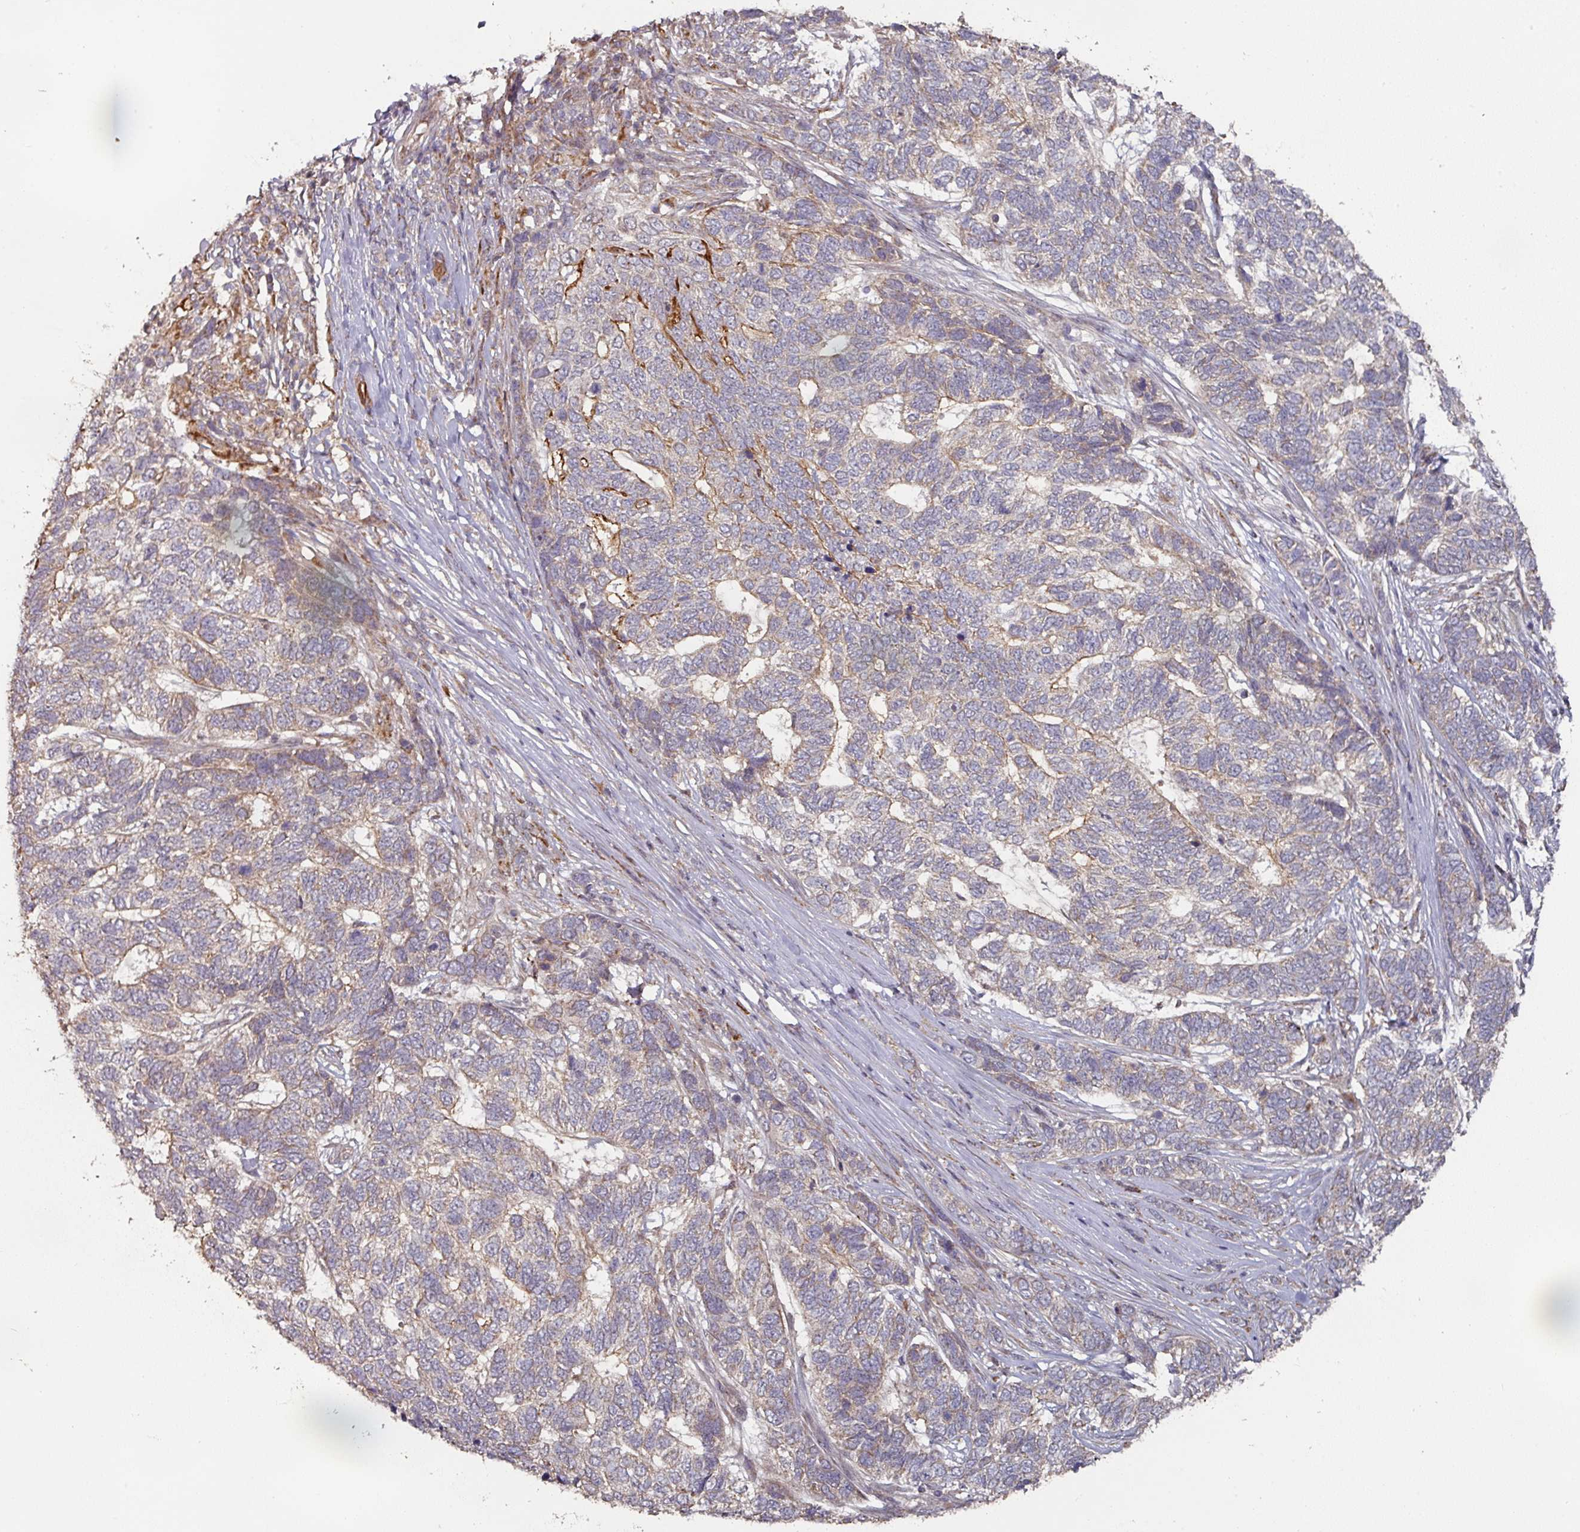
{"staining": {"intensity": "weak", "quantity": "<25%", "location": "cytoplasmic/membranous"}, "tissue": "skin cancer", "cell_type": "Tumor cells", "image_type": "cancer", "snomed": [{"axis": "morphology", "description": "Basal cell carcinoma"}, {"axis": "topography", "description": "Skin"}], "caption": "Skin cancer (basal cell carcinoma) stained for a protein using IHC shows no staining tumor cells.", "gene": "DNAJC7", "patient": {"sex": "female", "age": 65}}